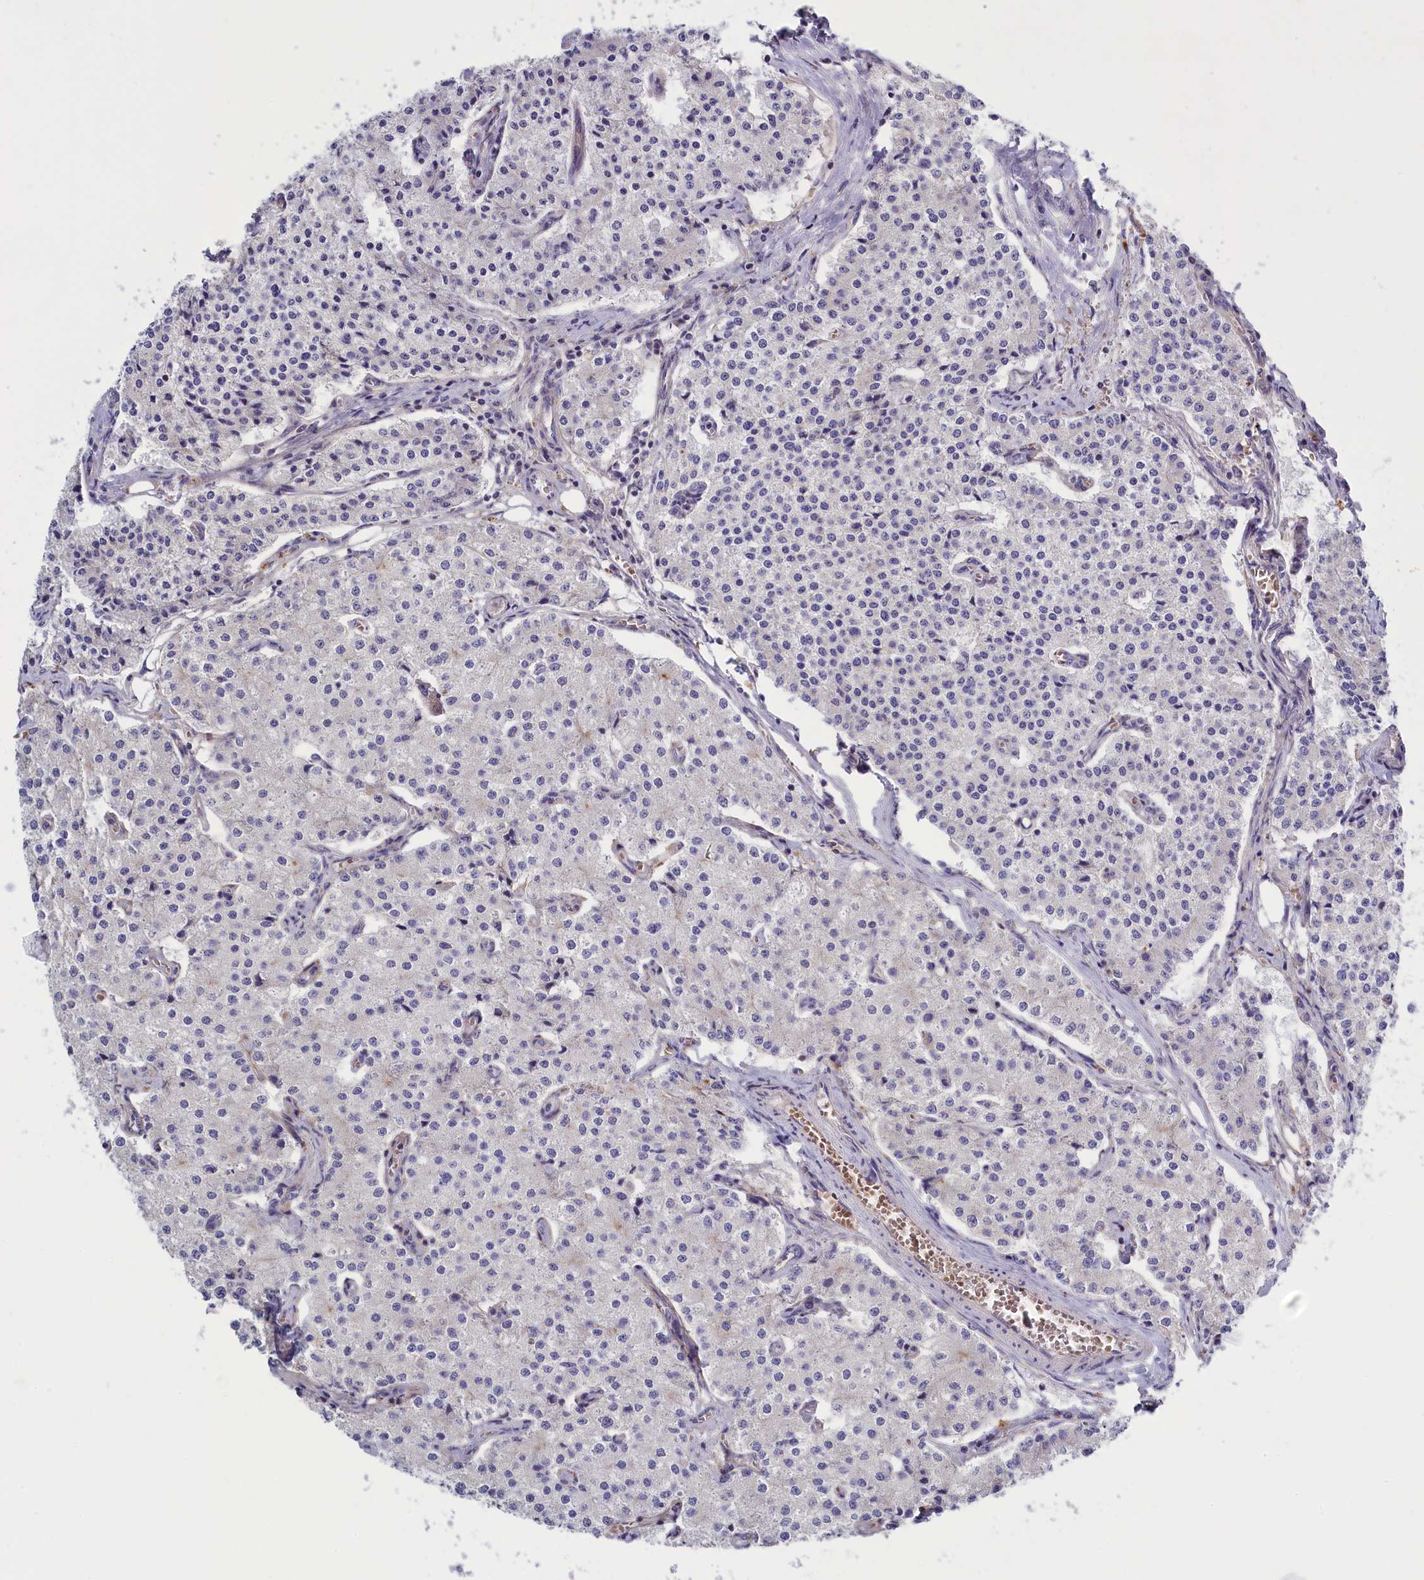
{"staining": {"intensity": "negative", "quantity": "none", "location": "none"}, "tissue": "carcinoid", "cell_type": "Tumor cells", "image_type": "cancer", "snomed": [{"axis": "morphology", "description": "Carcinoid, malignant, NOS"}, {"axis": "topography", "description": "Colon"}], "caption": "Malignant carcinoid was stained to show a protein in brown. There is no significant expression in tumor cells. (Immunohistochemistry (ihc), brightfield microscopy, high magnification).", "gene": "HYKK", "patient": {"sex": "female", "age": 52}}